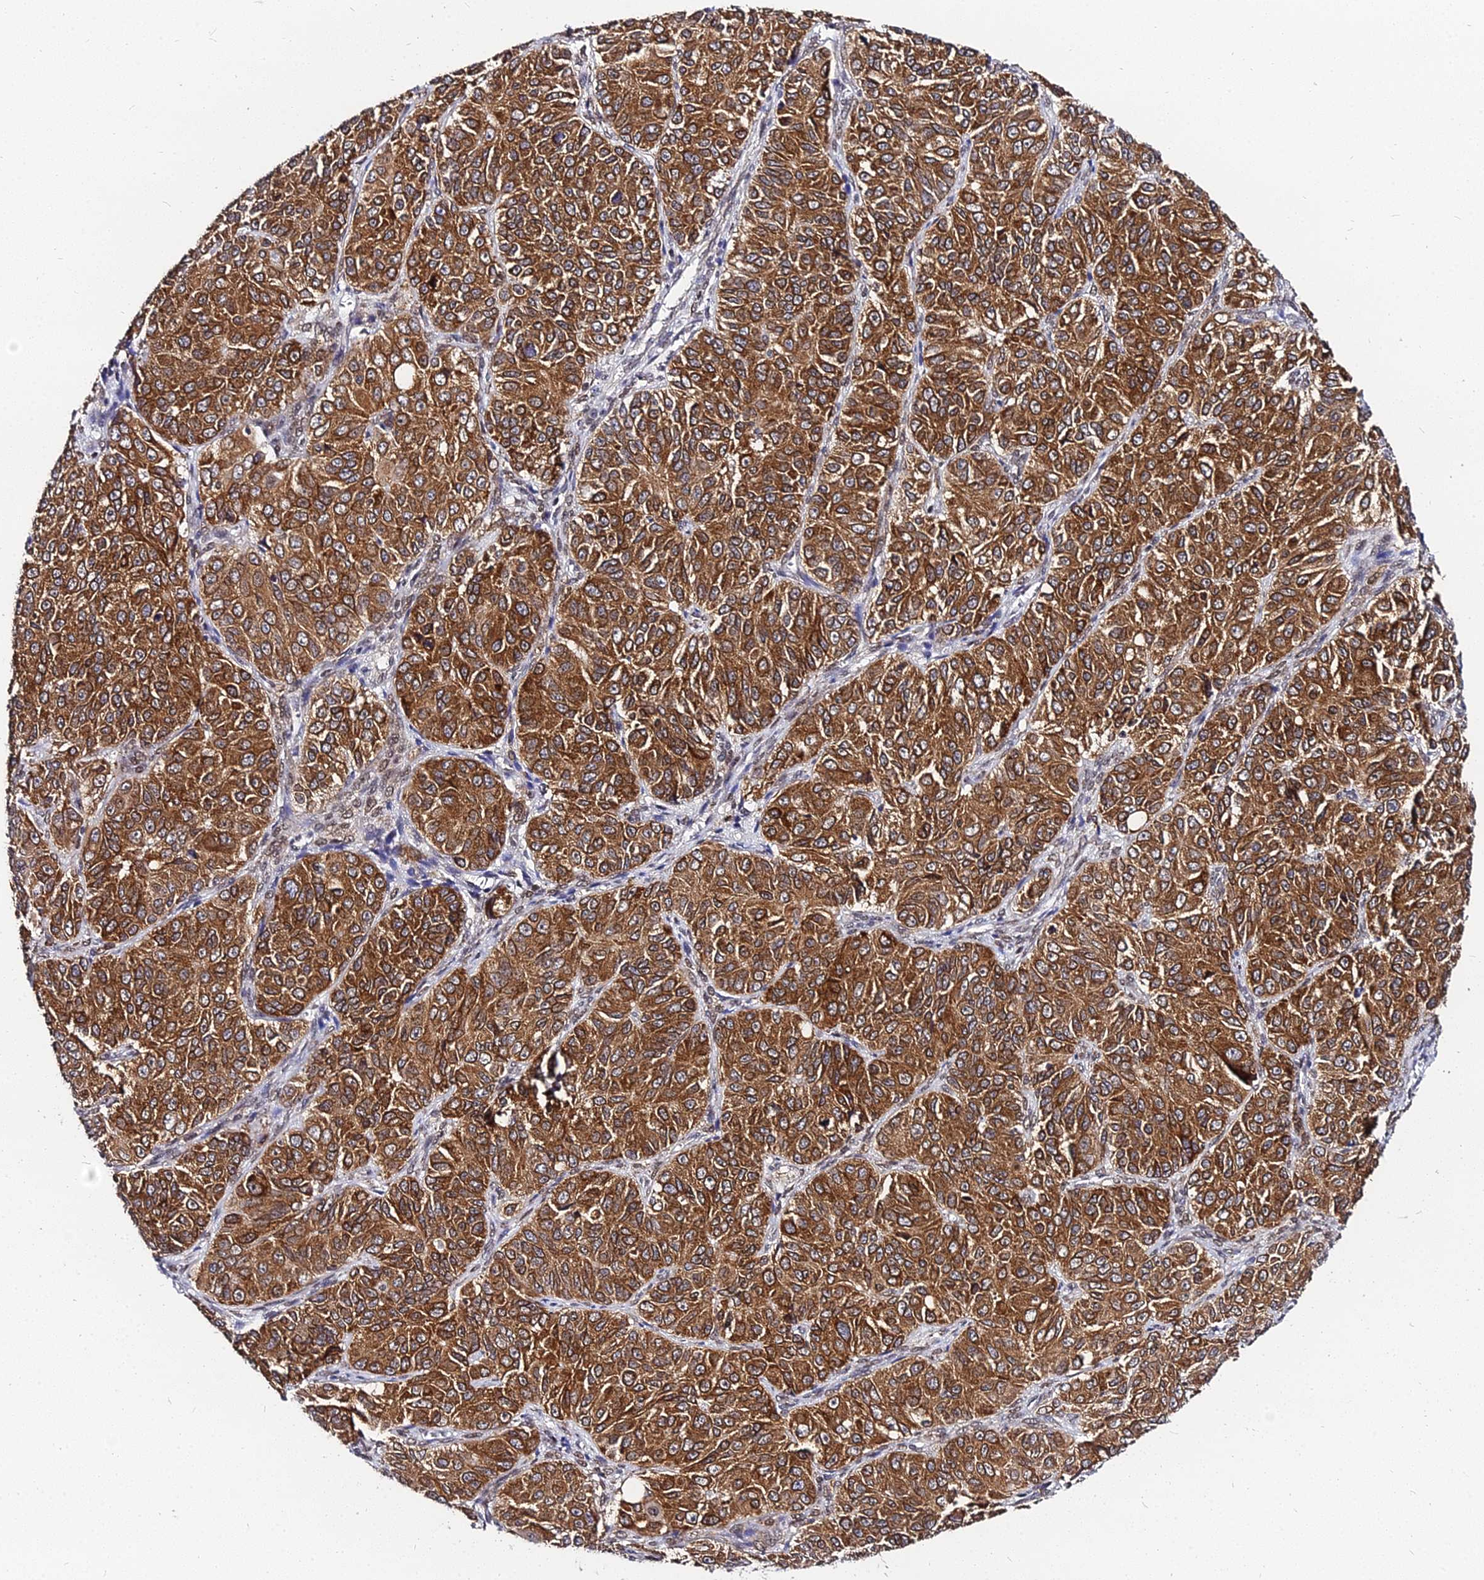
{"staining": {"intensity": "strong", "quantity": ">75%", "location": "cytoplasmic/membranous"}, "tissue": "ovarian cancer", "cell_type": "Tumor cells", "image_type": "cancer", "snomed": [{"axis": "morphology", "description": "Carcinoma, endometroid"}, {"axis": "topography", "description": "Ovary"}], "caption": "Ovarian endometroid carcinoma stained with a brown dye reveals strong cytoplasmic/membranous positive staining in about >75% of tumor cells.", "gene": "RNF121", "patient": {"sex": "female", "age": 51}}